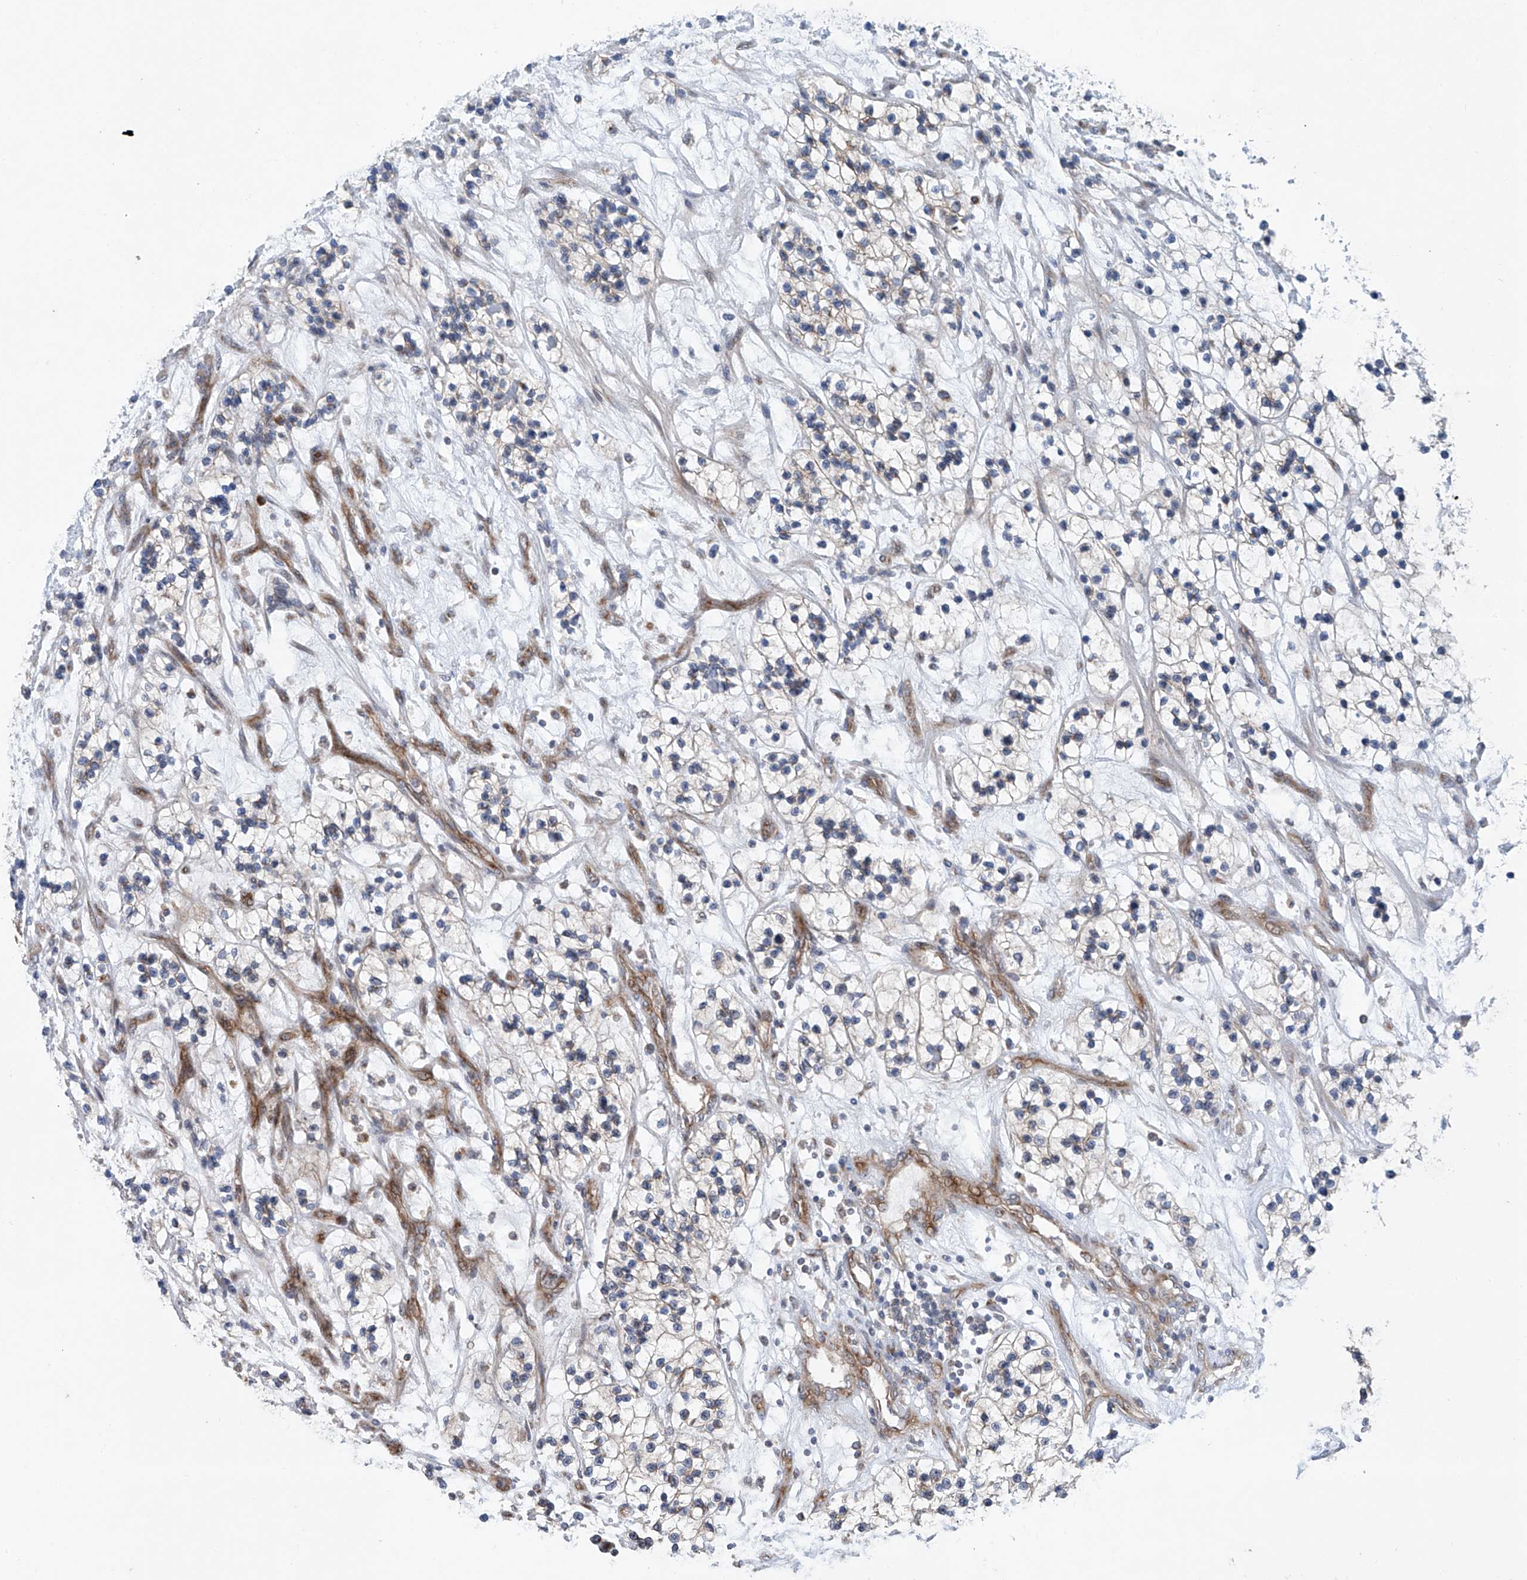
{"staining": {"intensity": "weak", "quantity": "25%-75%", "location": "cytoplasmic/membranous"}, "tissue": "renal cancer", "cell_type": "Tumor cells", "image_type": "cancer", "snomed": [{"axis": "morphology", "description": "Adenocarcinoma, NOS"}, {"axis": "topography", "description": "Kidney"}], "caption": "Immunohistochemical staining of human renal adenocarcinoma shows low levels of weak cytoplasmic/membranous staining in about 25%-75% of tumor cells.", "gene": "KLC4", "patient": {"sex": "female", "age": 57}}